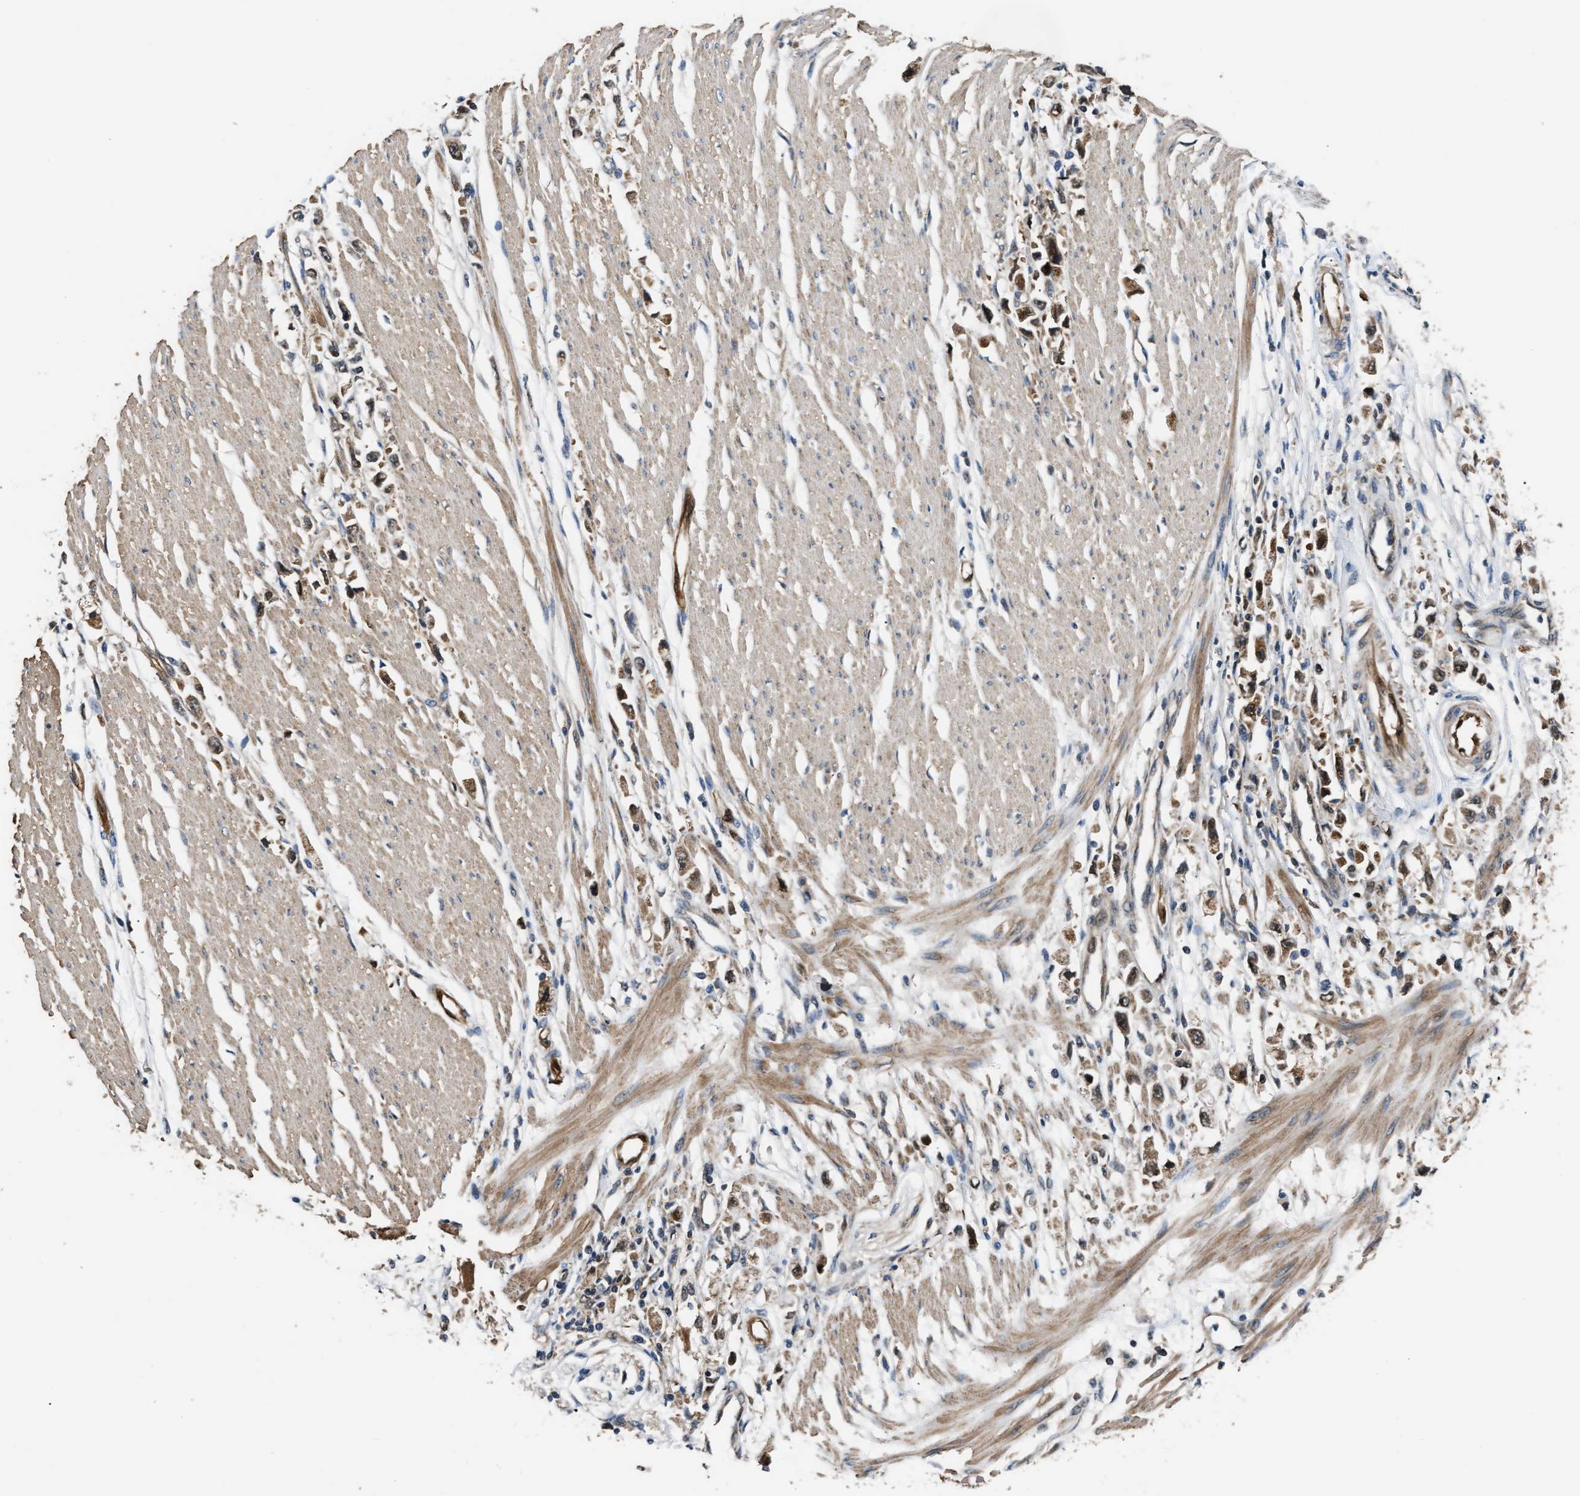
{"staining": {"intensity": "moderate", "quantity": ">75%", "location": "cytoplasmic/membranous"}, "tissue": "stomach cancer", "cell_type": "Tumor cells", "image_type": "cancer", "snomed": [{"axis": "morphology", "description": "Adenocarcinoma, NOS"}, {"axis": "topography", "description": "Stomach"}], "caption": "A photomicrograph of human stomach adenocarcinoma stained for a protein displays moderate cytoplasmic/membranous brown staining in tumor cells.", "gene": "PPA1", "patient": {"sex": "female", "age": 59}}